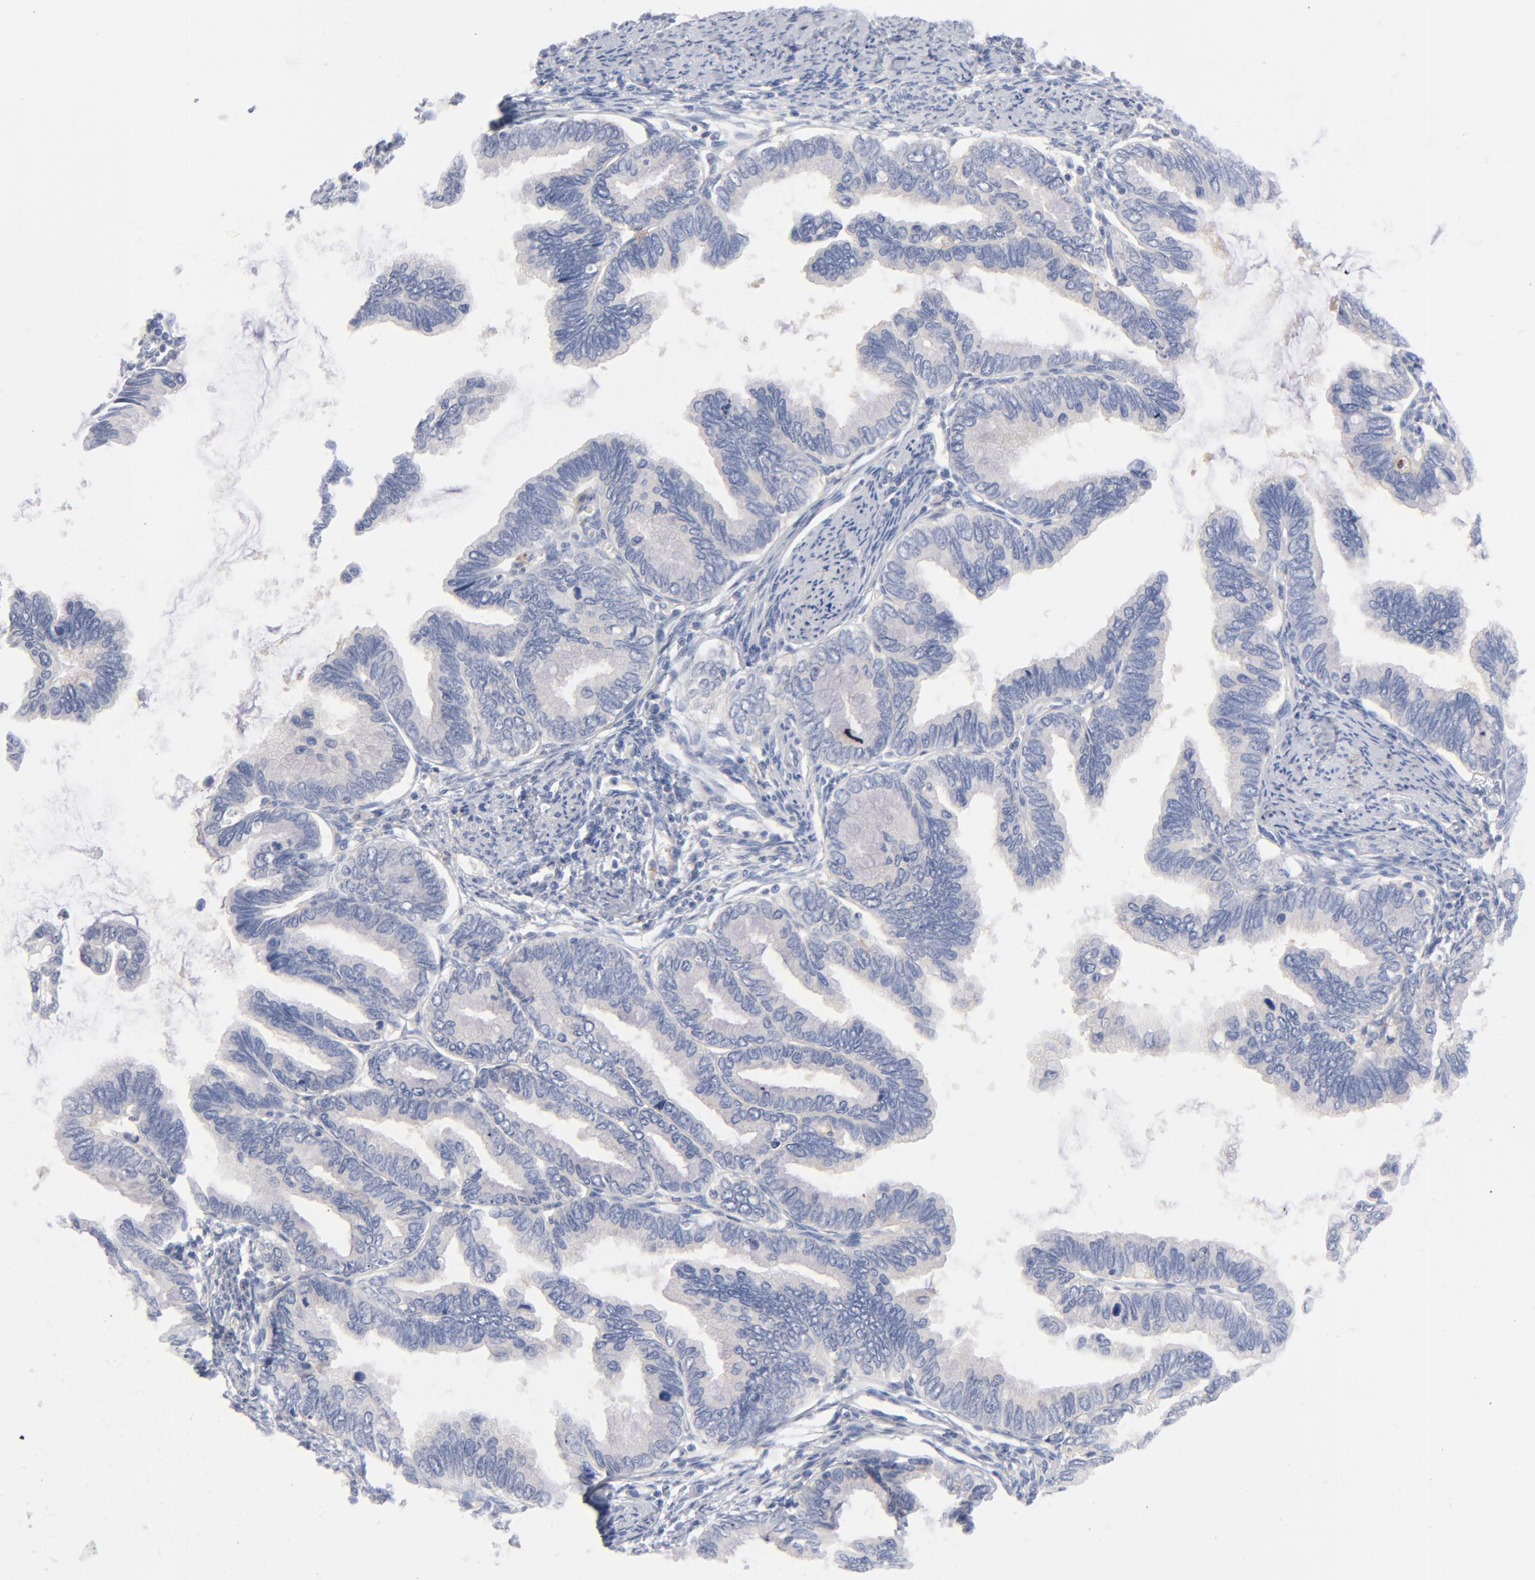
{"staining": {"intensity": "negative", "quantity": "none", "location": "none"}, "tissue": "cervical cancer", "cell_type": "Tumor cells", "image_type": "cancer", "snomed": [{"axis": "morphology", "description": "Adenocarcinoma, NOS"}, {"axis": "topography", "description": "Cervix"}], "caption": "High power microscopy image of an immunohistochemistry histopathology image of adenocarcinoma (cervical), revealing no significant staining in tumor cells.", "gene": "CD86", "patient": {"sex": "female", "age": 49}}